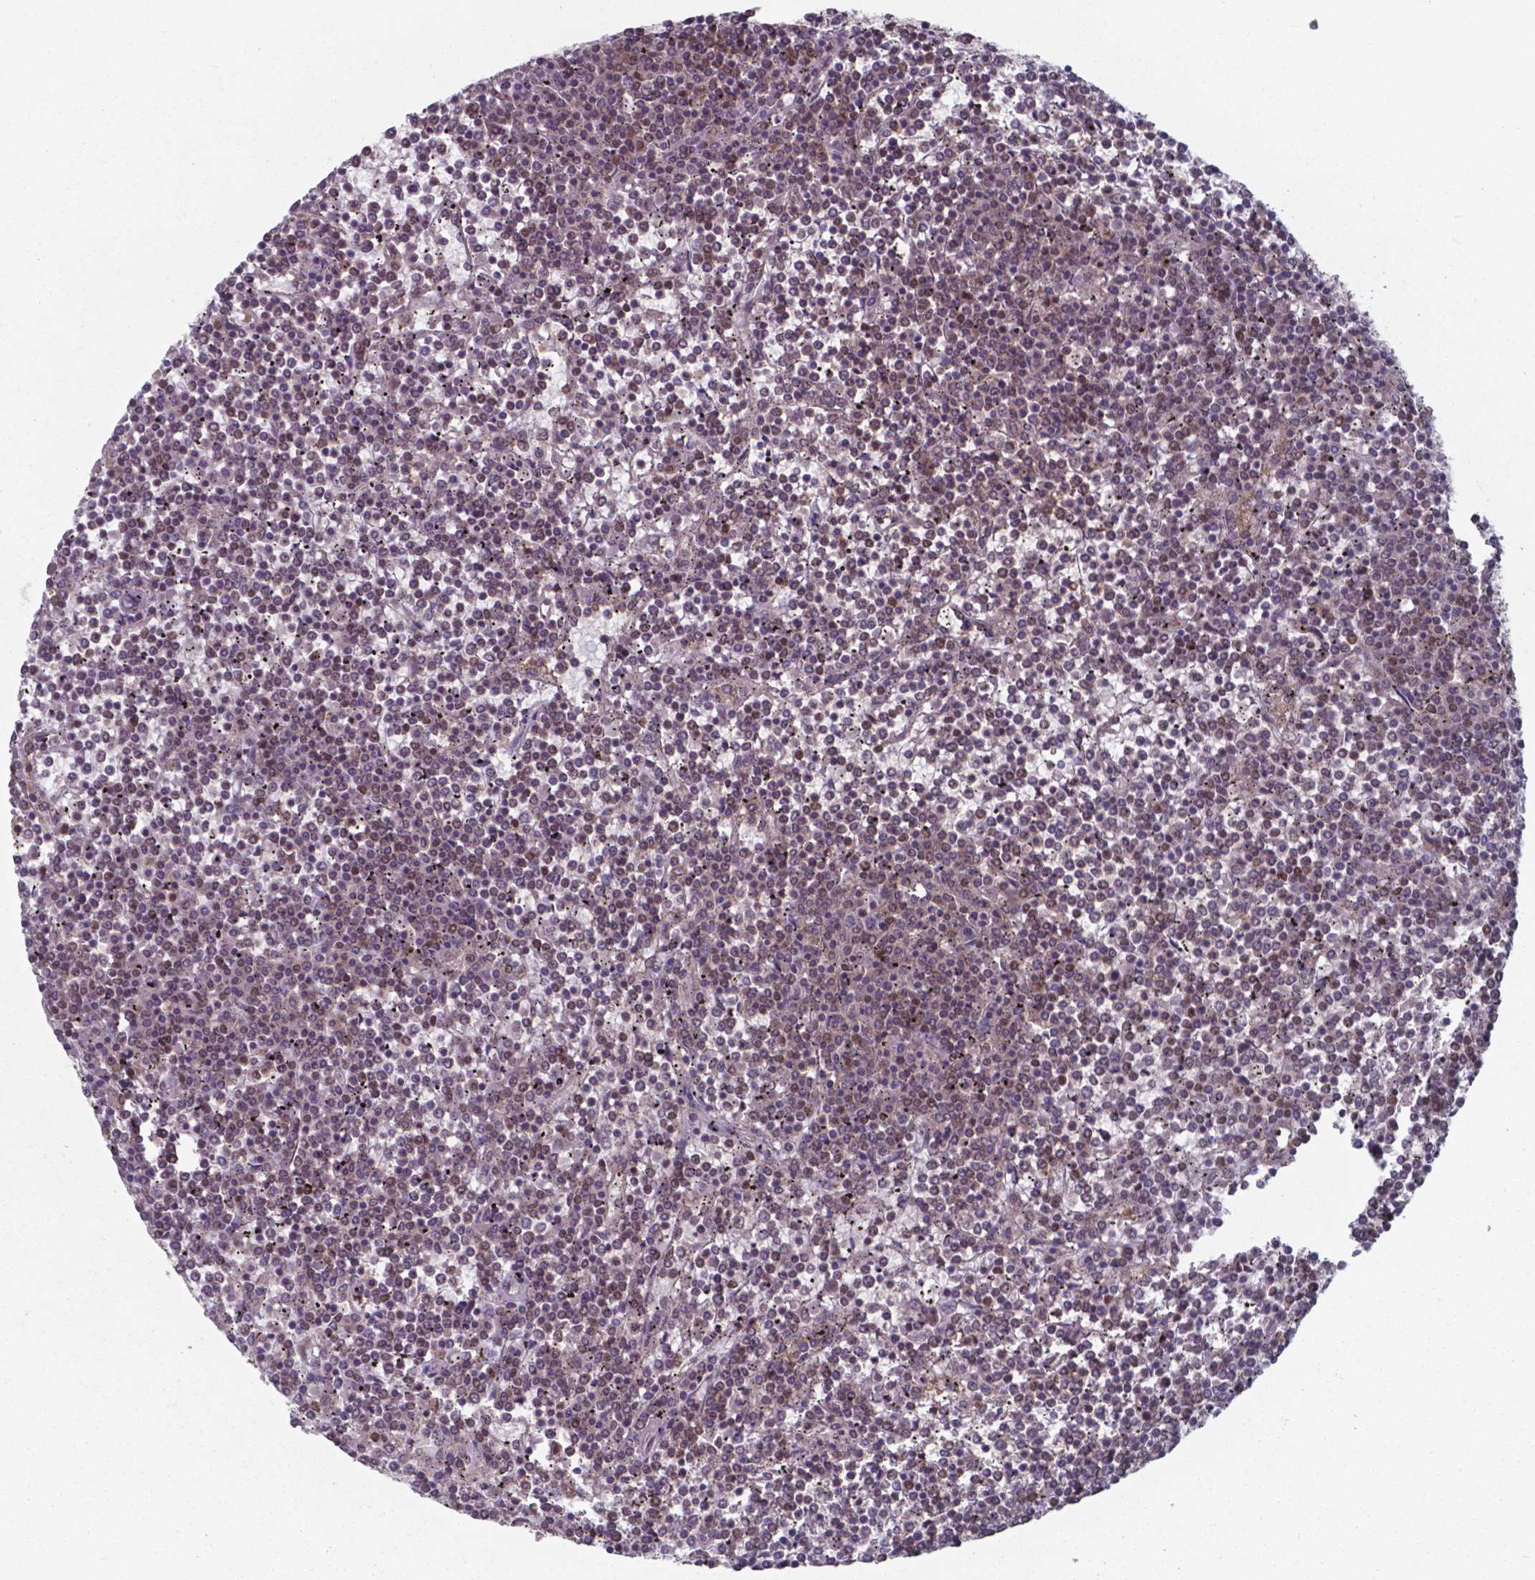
{"staining": {"intensity": "moderate", "quantity": "25%-75%", "location": "nuclear"}, "tissue": "lymphoma", "cell_type": "Tumor cells", "image_type": "cancer", "snomed": [{"axis": "morphology", "description": "Malignant lymphoma, non-Hodgkin's type, Low grade"}, {"axis": "topography", "description": "Spleen"}], "caption": "Lymphoma stained for a protein demonstrates moderate nuclear positivity in tumor cells. (DAB (3,3'-diaminobenzidine) IHC, brown staining for protein, blue staining for nuclei).", "gene": "UBA1", "patient": {"sex": "female", "age": 19}}